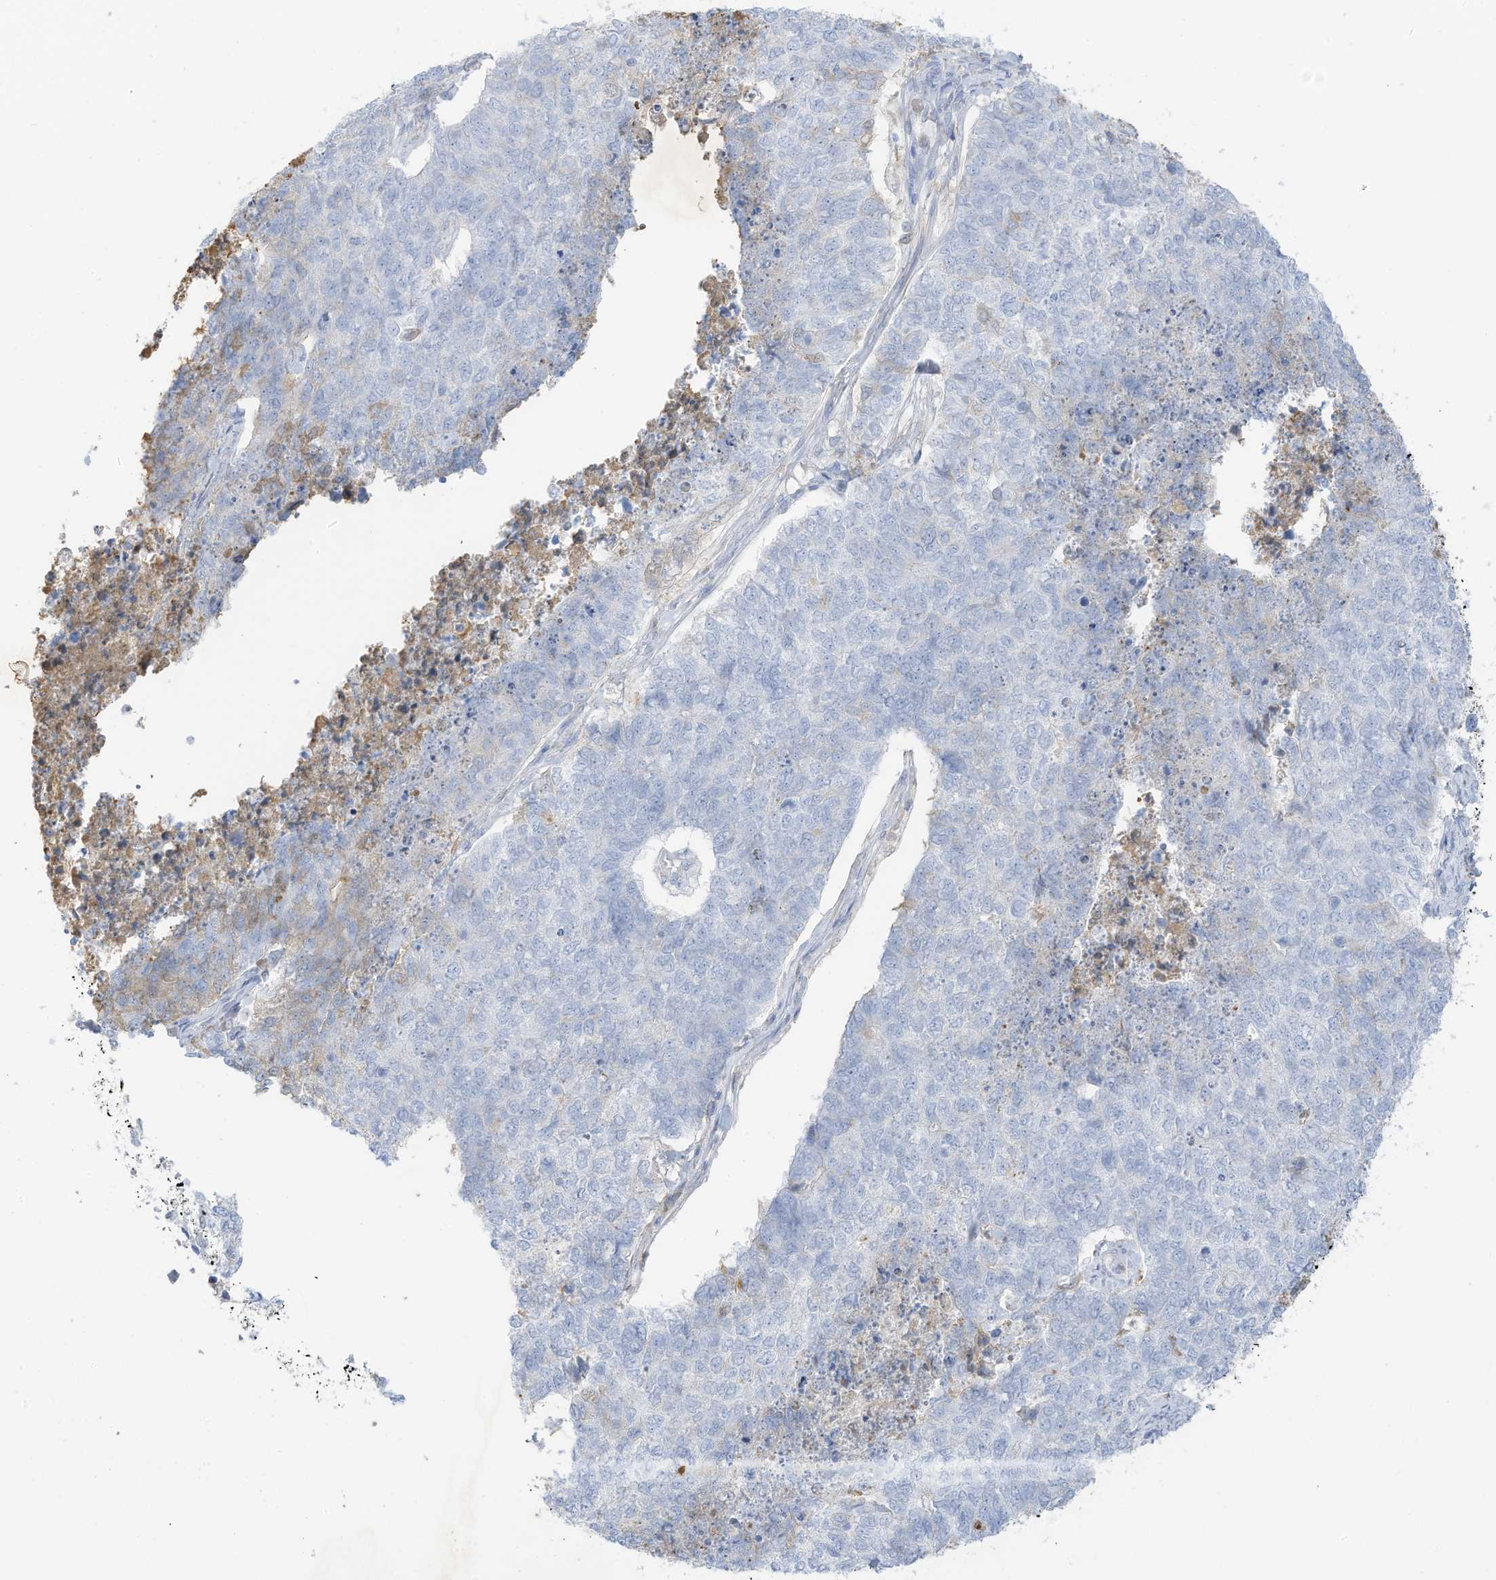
{"staining": {"intensity": "negative", "quantity": "none", "location": "none"}, "tissue": "cervical cancer", "cell_type": "Tumor cells", "image_type": "cancer", "snomed": [{"axis": "morphology", "description": "Squamous cell carcinoma, NOS"}, {"axis": "topography", "description": "Cervix"}], "caption": "Tumor cells show no significant staining in squamous cell carcinoma (cervical). (Immunohistochemistry (ihc), brightfield microscopy, high magnification).", "gene": "HSD17B13", "patient": {"sex": "female", "age": 63}}